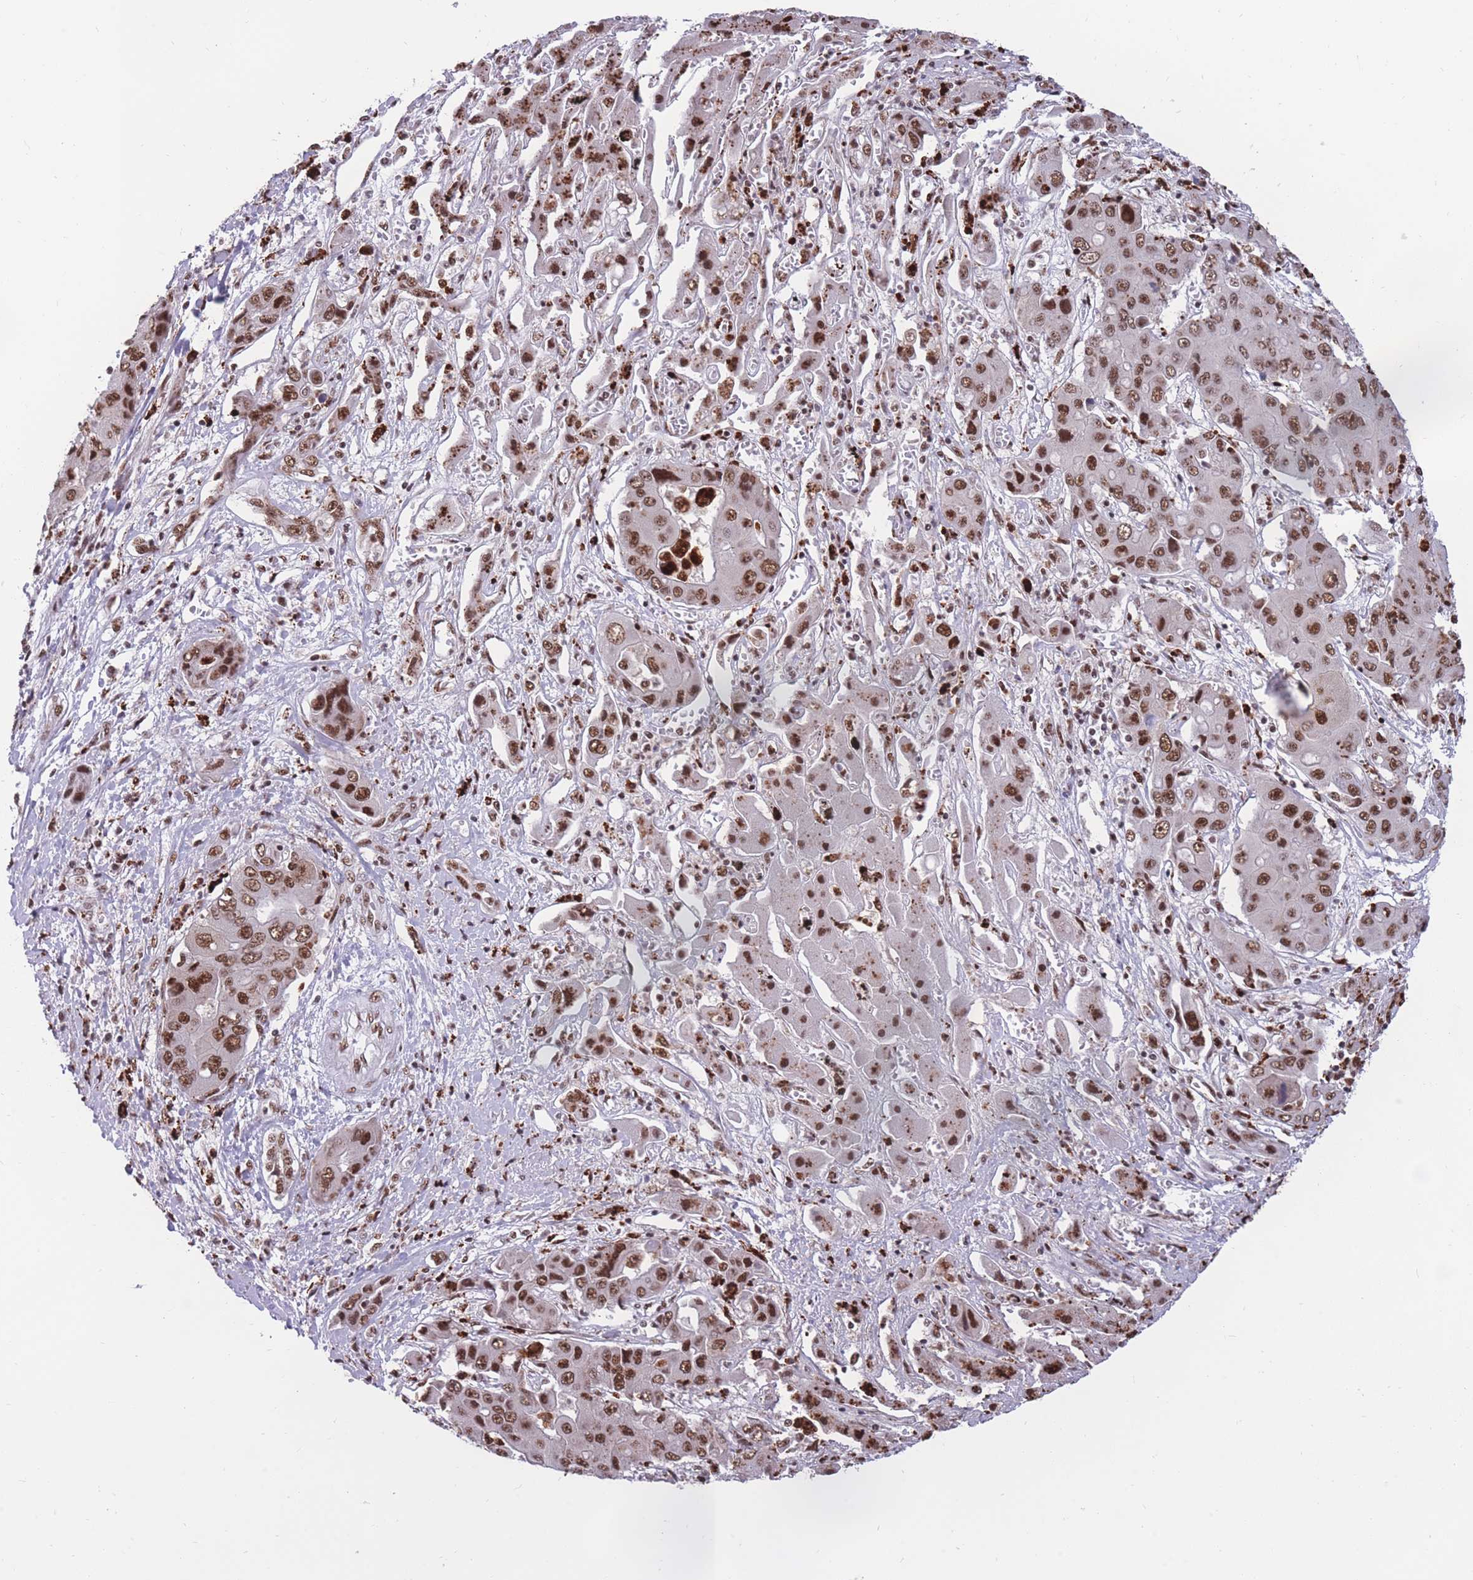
{"staining": {"intensity": "moderate", "quantity": ">75%", "location": "nuclear"}, "tissue": "liver cancer", "cell_type": "Tumor cells", "image_type": "cancer", "snomed": [{"axis": "morphology", "description": "Cholangiocarcinoma"}, {"axis": "topography", "description": "Liver"}], "caption": "Approximately >75% of tumor cells in liver cholangiocarcinoma show moderate nuclear protein expression as visualized by brown immunohistochemical staining.", "gene": "PRPF19", "patient": {"sex": "male", "age": 67}}